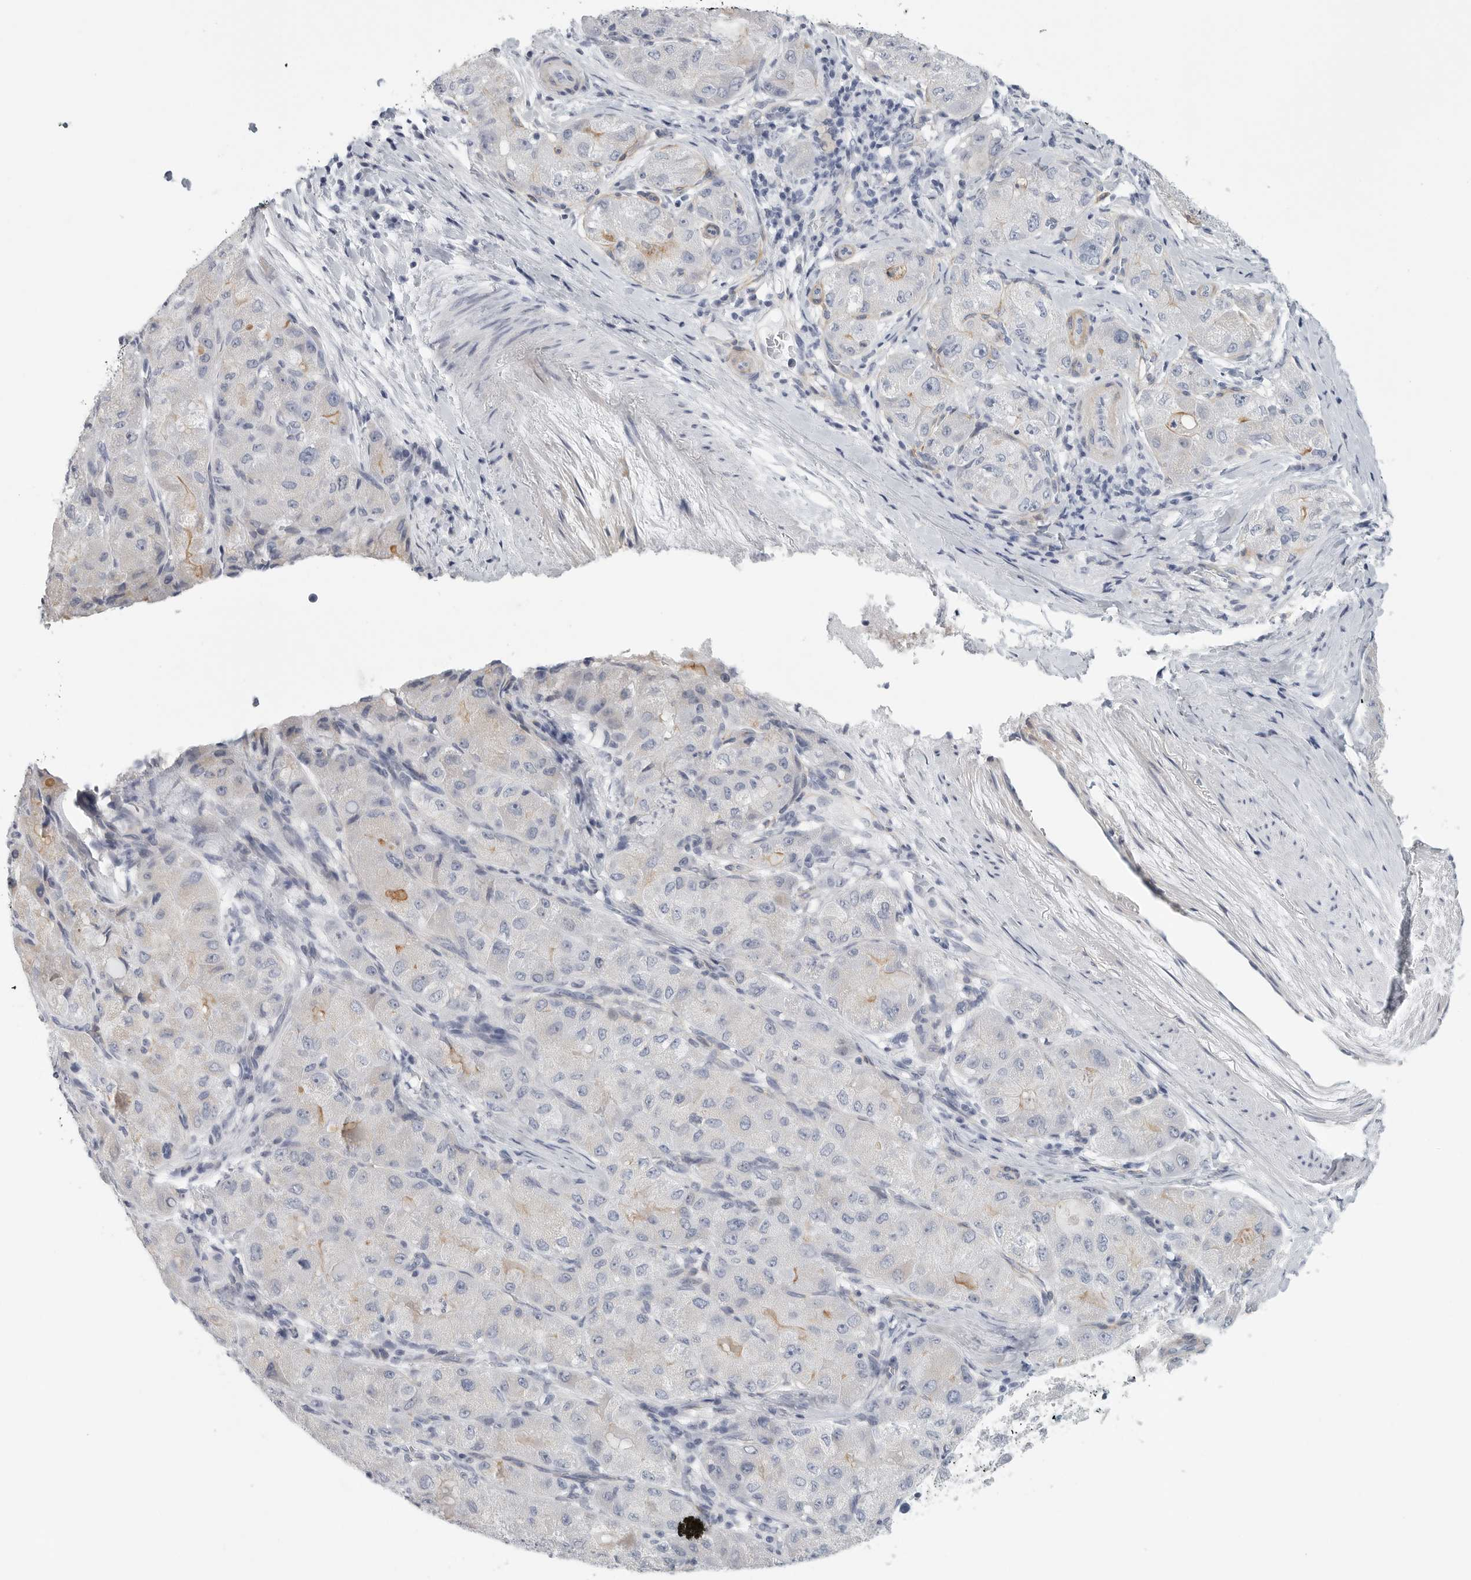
{"staining": {"intensity": "negative", "quantity": "none", "location": "none"}, "tissue": "liver cancer", "cell_type": "Tumor cells", "image_type": "cancer", "snomed": [{"axis": "morphology", "description": "Carcinoma, Hepatocellular, NOS"}, {"axis": "topography", "description": "Liver"}], "caption": "Protein analysis of liver cancer shows no significant positivity in tumor cells.", "gene": "TNR", "patient": {"sex": "male", "age": 80}}